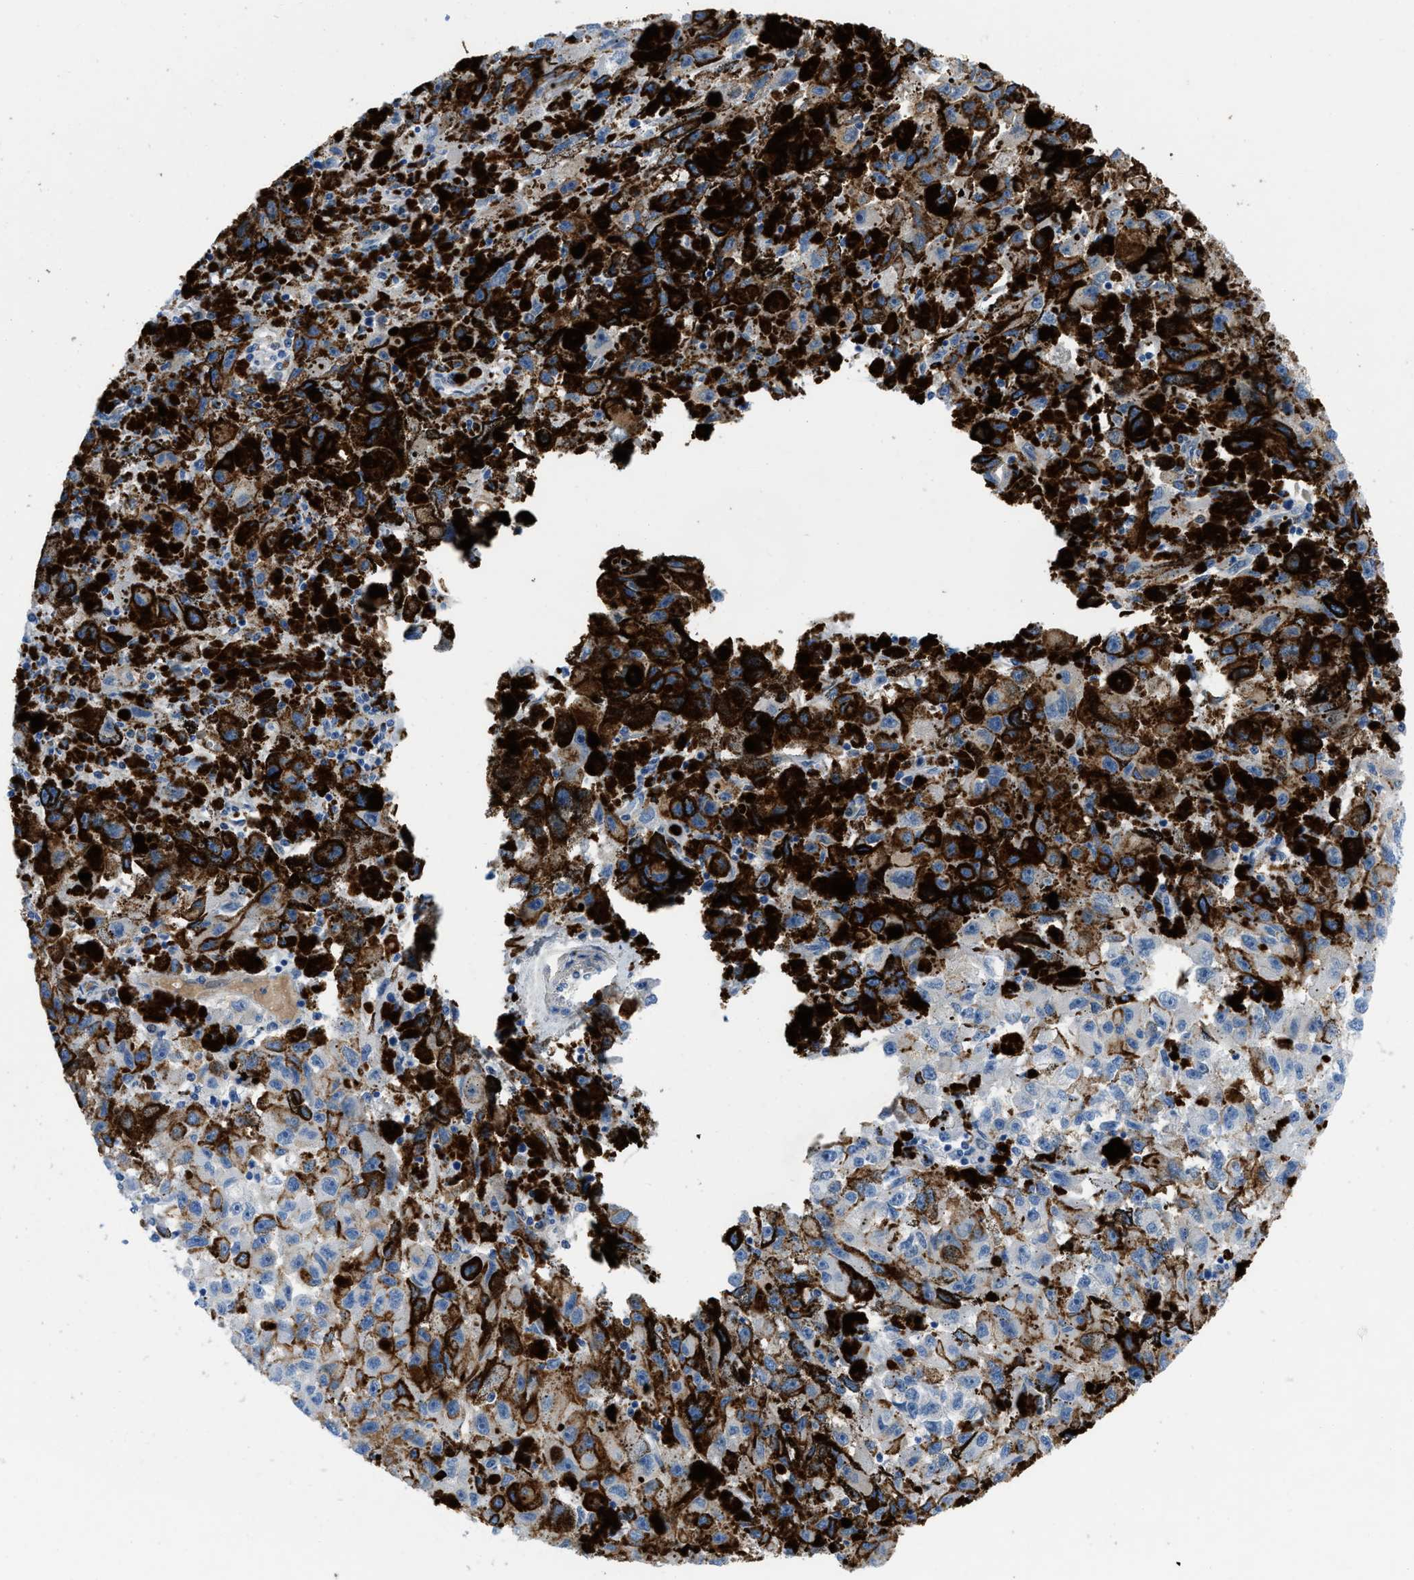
{"staining": {"intensity": "negative", "quantity": "none", "location": "none"}, "tissue": "melanoma", "cell_type": "Tumor cells", "image_type": "cancer", "snomed": [{"axis": "morphology", "description": "Malignant melanoma, NOS"}, {"axis": "topography", "description": "Skin"}], "caption": "Malignant melanoma was stained to show a protein in brown. There is no significant positivity in tumor cells. Nuclei are stained in blue.", "gene": "XCR1", "patient": {"sex": "female", "age": 104}}